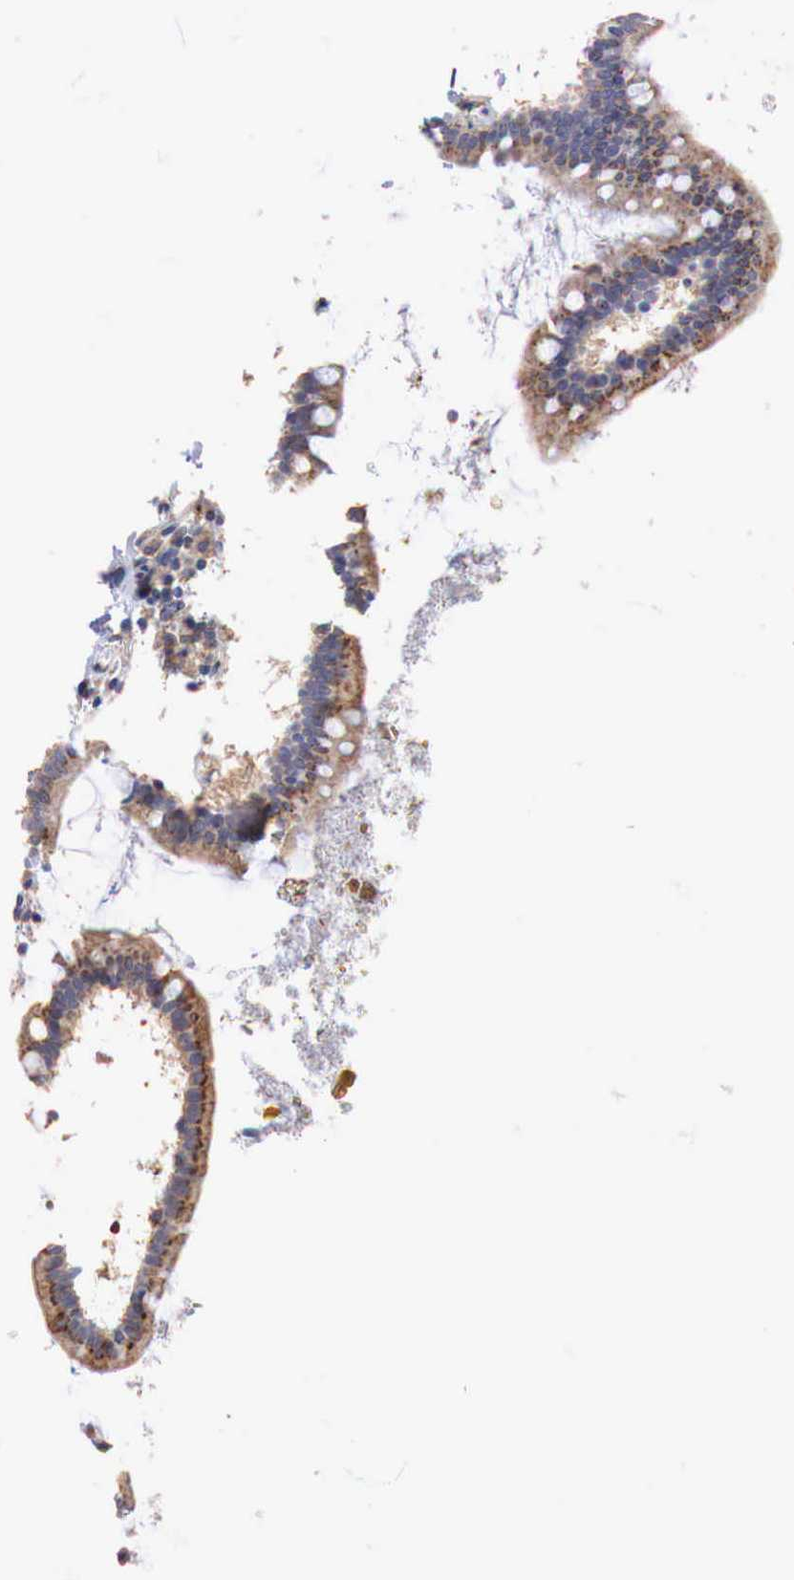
{"staining": {"intensity": "strong", "quantity": ">75%", "location": "cytoplasmic/membranous"}, "tissue": "small intestine", "cell_type": "Glandular cells", "image_type": "normal", "snomed": [{"axis": "morphology", "description": "Normal tissue, NOS"}, {"axis": "topography", "description": "Small intestine"}], "caption": "Approximately >75% of glandular cells in unremarkable human small intestine display strong cytoplasmic/membranous protein staining as visualized by brown immunohistochemical staining.", "gene": "SYAP1", "patient": {"sex": "female", "age": 37}}